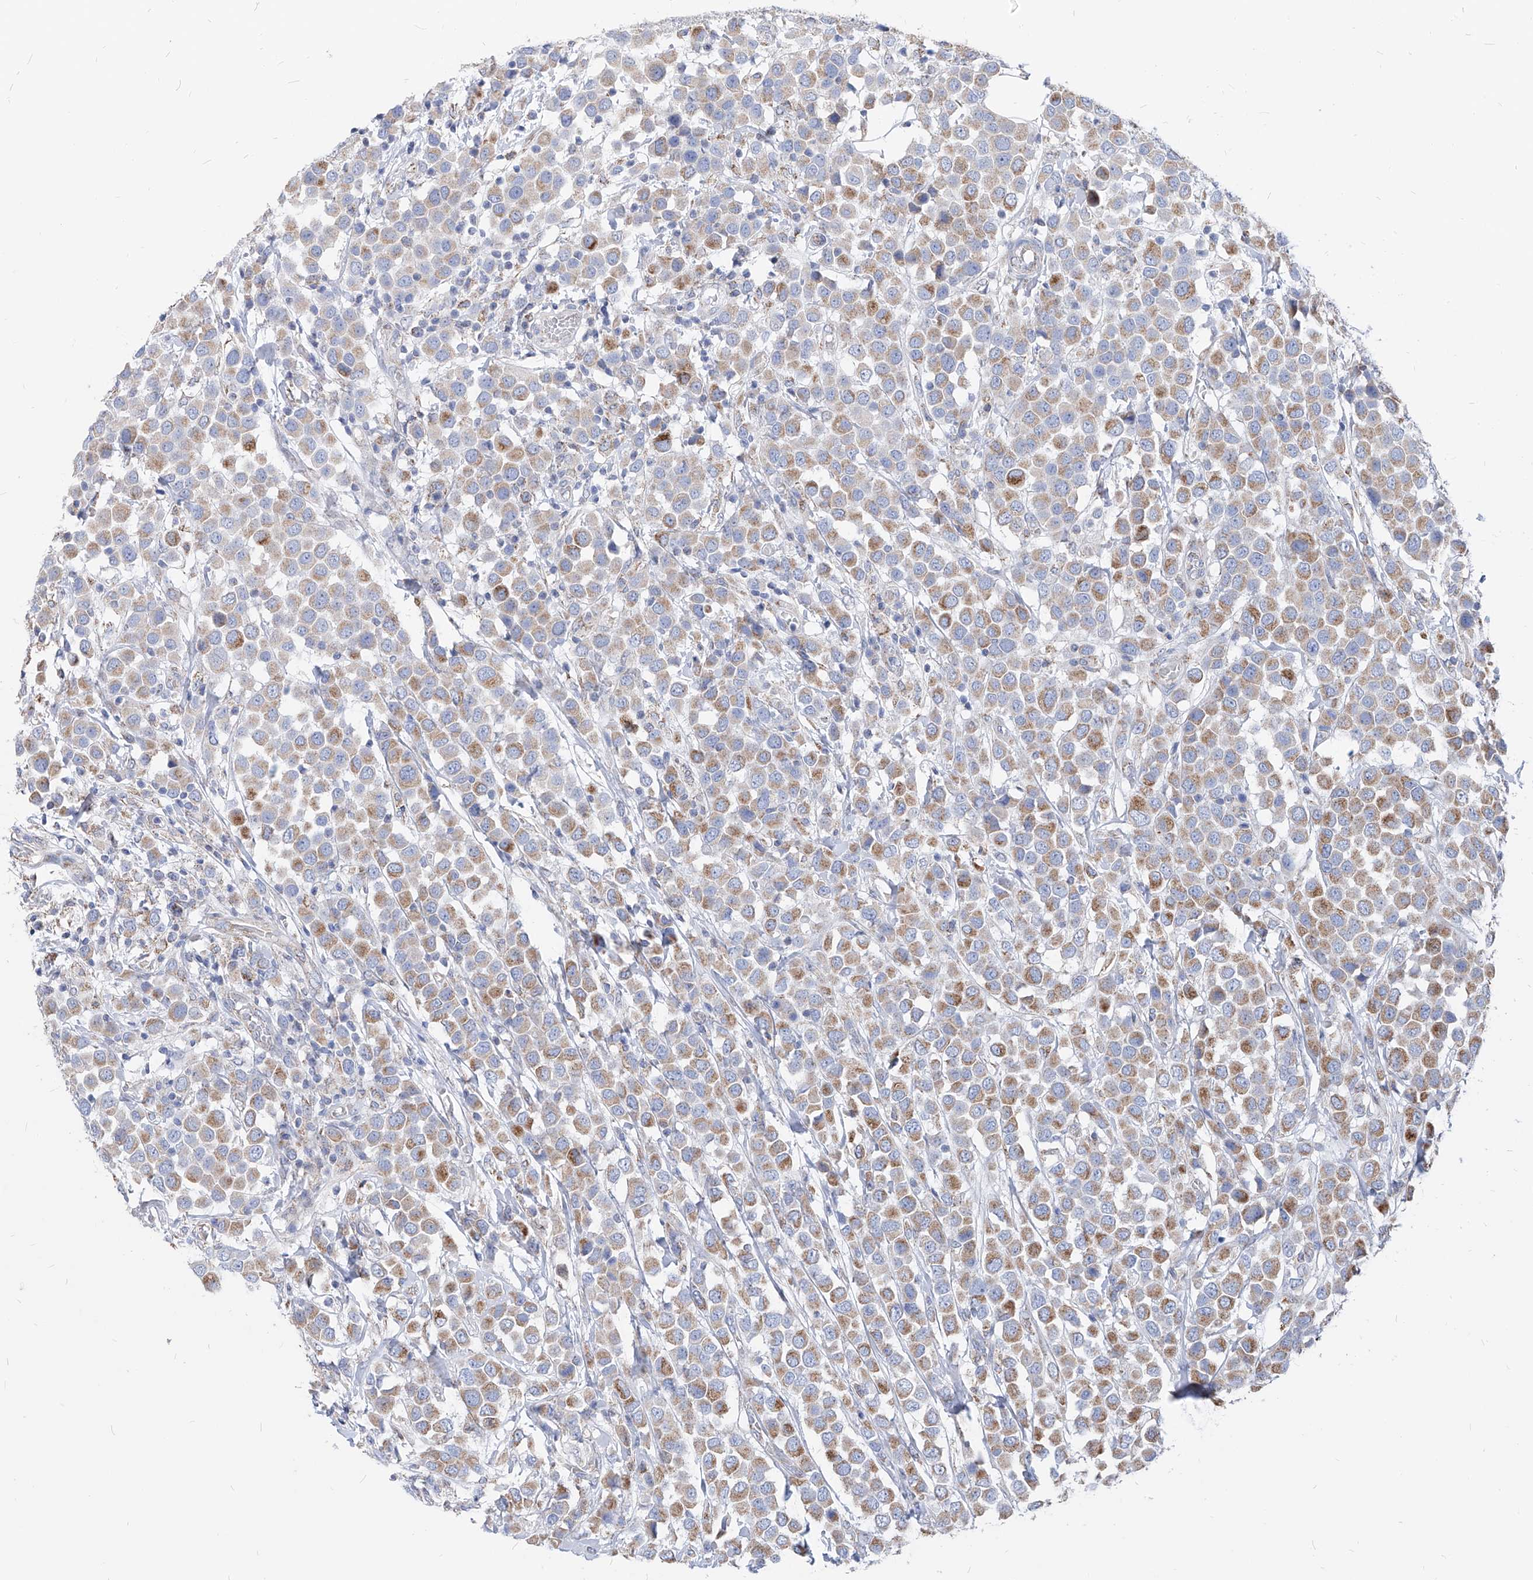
{"staining": {"intensity": "moderate", "quantity": ">75%", "location": "cytoplasmic/membranous"}, "tissue": "breast cancer", "cell_type": "Tumor cells", "image_type": "cancer", "snomed": [{"axis": "morphology", "description": "Duct carcinoma"}, {"axis": "topography", "description": "Breast"}], "caption": "A brown stain labels moderate cytoplasmic/membranous staining of a protein in human breast intraductal carcinoma tumor cells. (DAB (3,3'-diaminobenzidine) = brown stain, brightfield microscopy at high magnification).", "gene": "AGPS", "patient": {"sex": "female", "age": 61}}